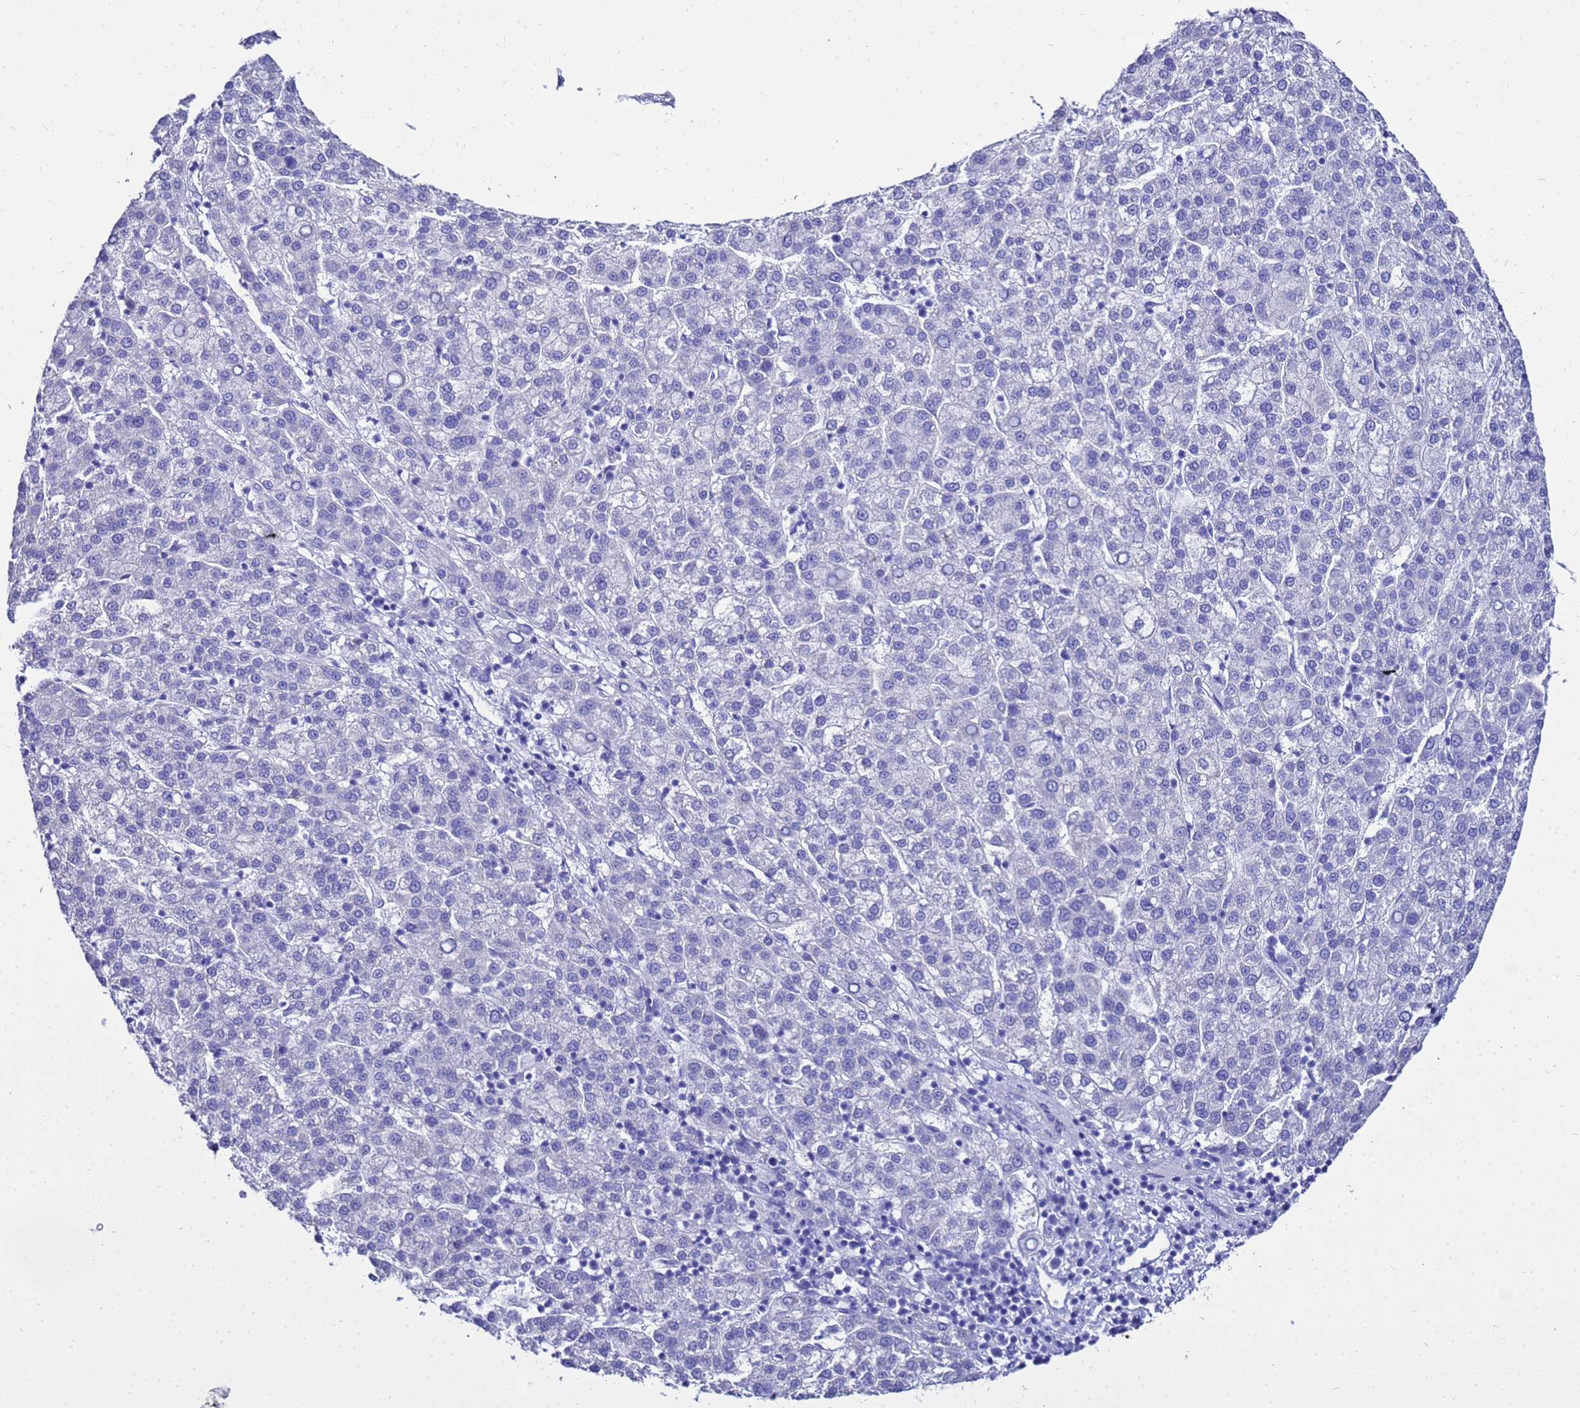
{"staining": {"intensity": "negative", "quantity": "none", "location": "none"}, "tissue": "liver cancer", "cell_type": "Tumor cells", "image_type": "cancer", "snomed": [{"axis": "morphology", "description": "Carcinoma, Hepatocellular, NOS"}, {"axis": "topography", "description": "Liver"}], "caption": "Immunohistochemistry (IHC) histopathology image of liver hepatocellular carcinoma stained for a protein (brown), which demonstrates no positivity in tumor cells.", "gene": "LIPF", "patient": {"sex": "female", "age": 58}}